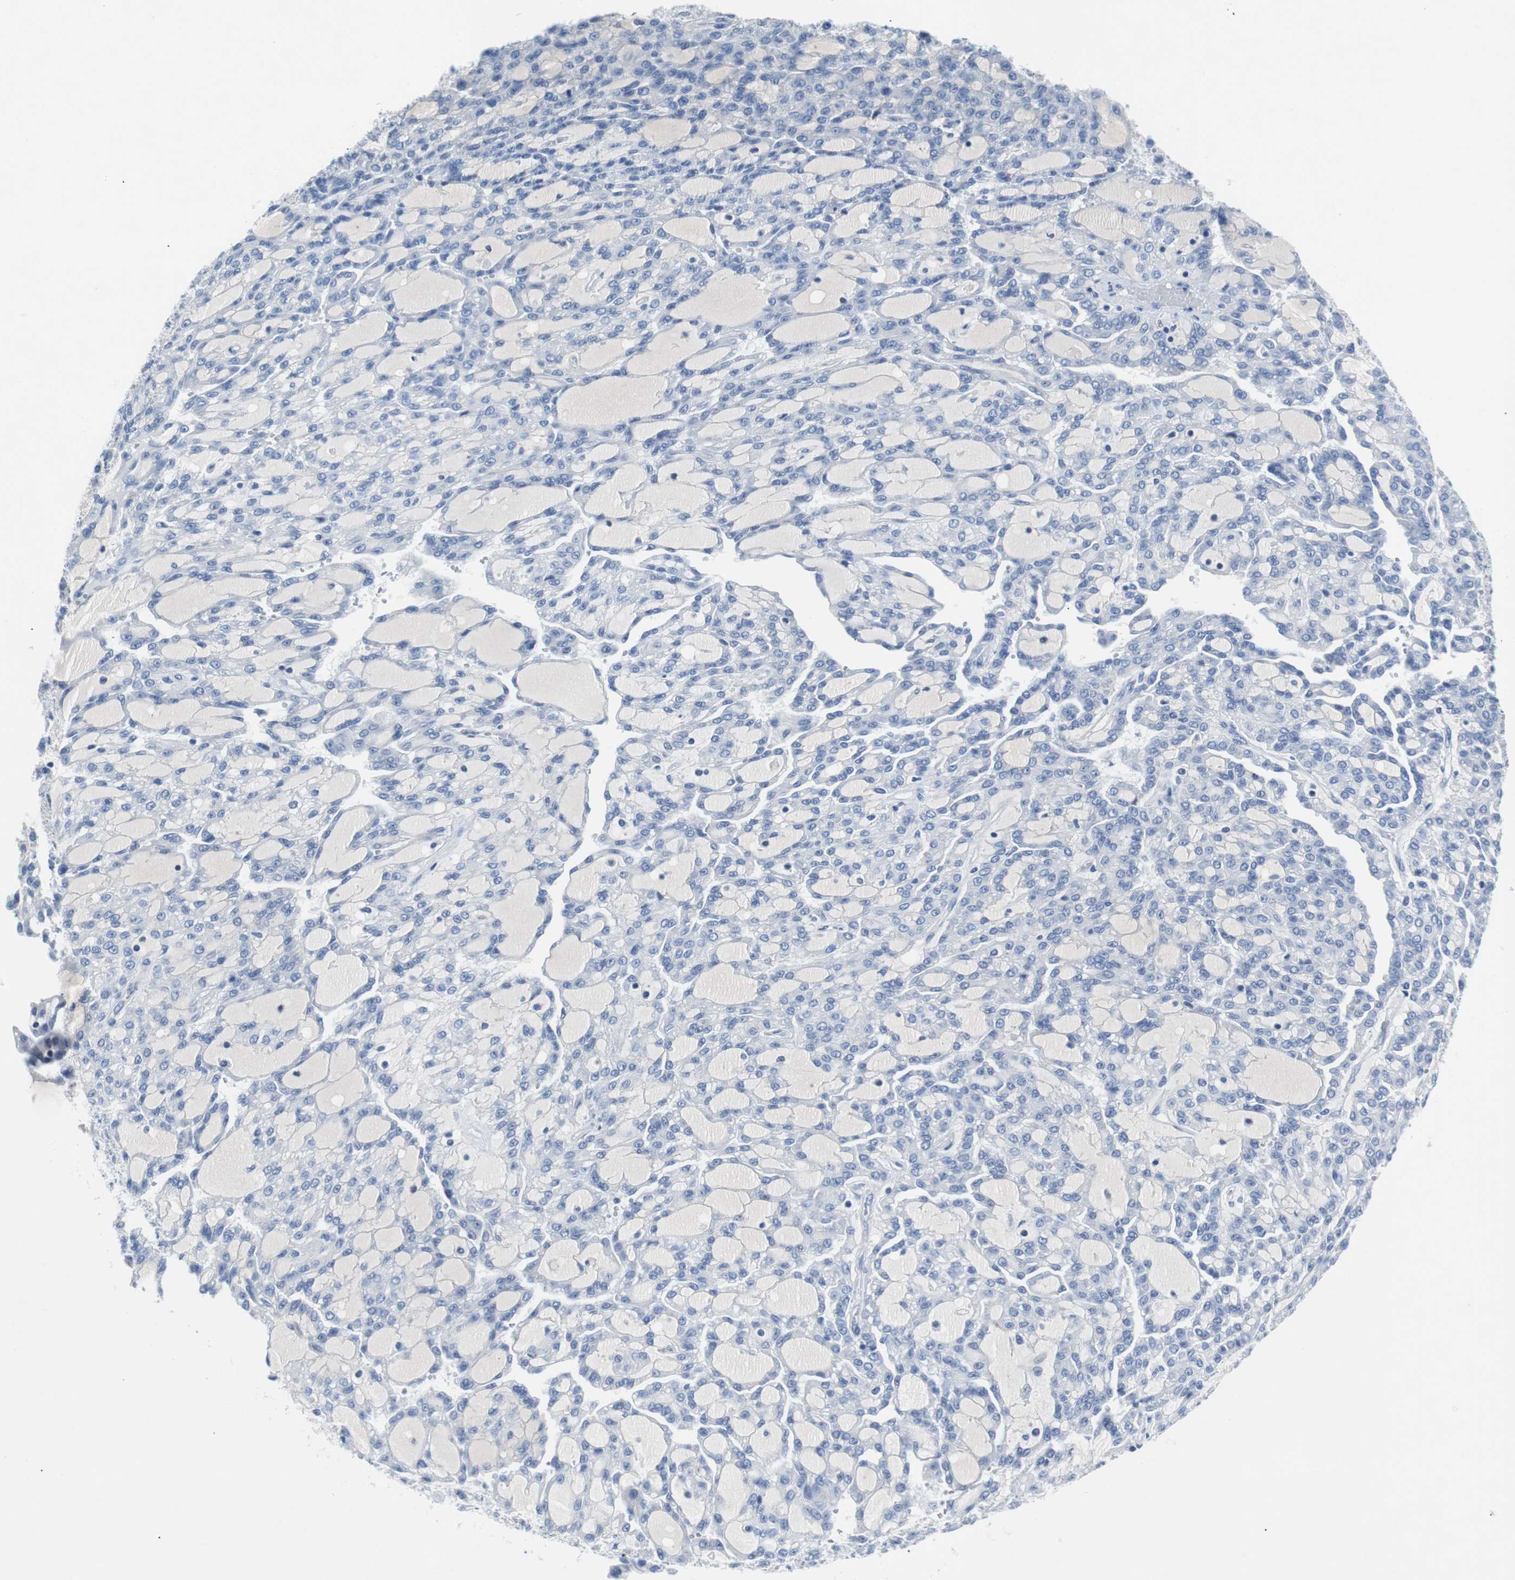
{"staining": {"intensity": "negative", "quantity": "none", "location": "none"}, "tissue": "renal cancer", "cell_type": "Tumor cells", "image_type": "cancer", "snomed": [{"axis": "morphology", "description": "Adenocarcinoma, NOS"}, {"axis": "topography", "description": "Kidney"}], "caption": "Tumor cells are negative for protein expression in human renal adenocarcinoma.", "gene": "EEF2K", "patient": {"sex": "male", "age": 63}}